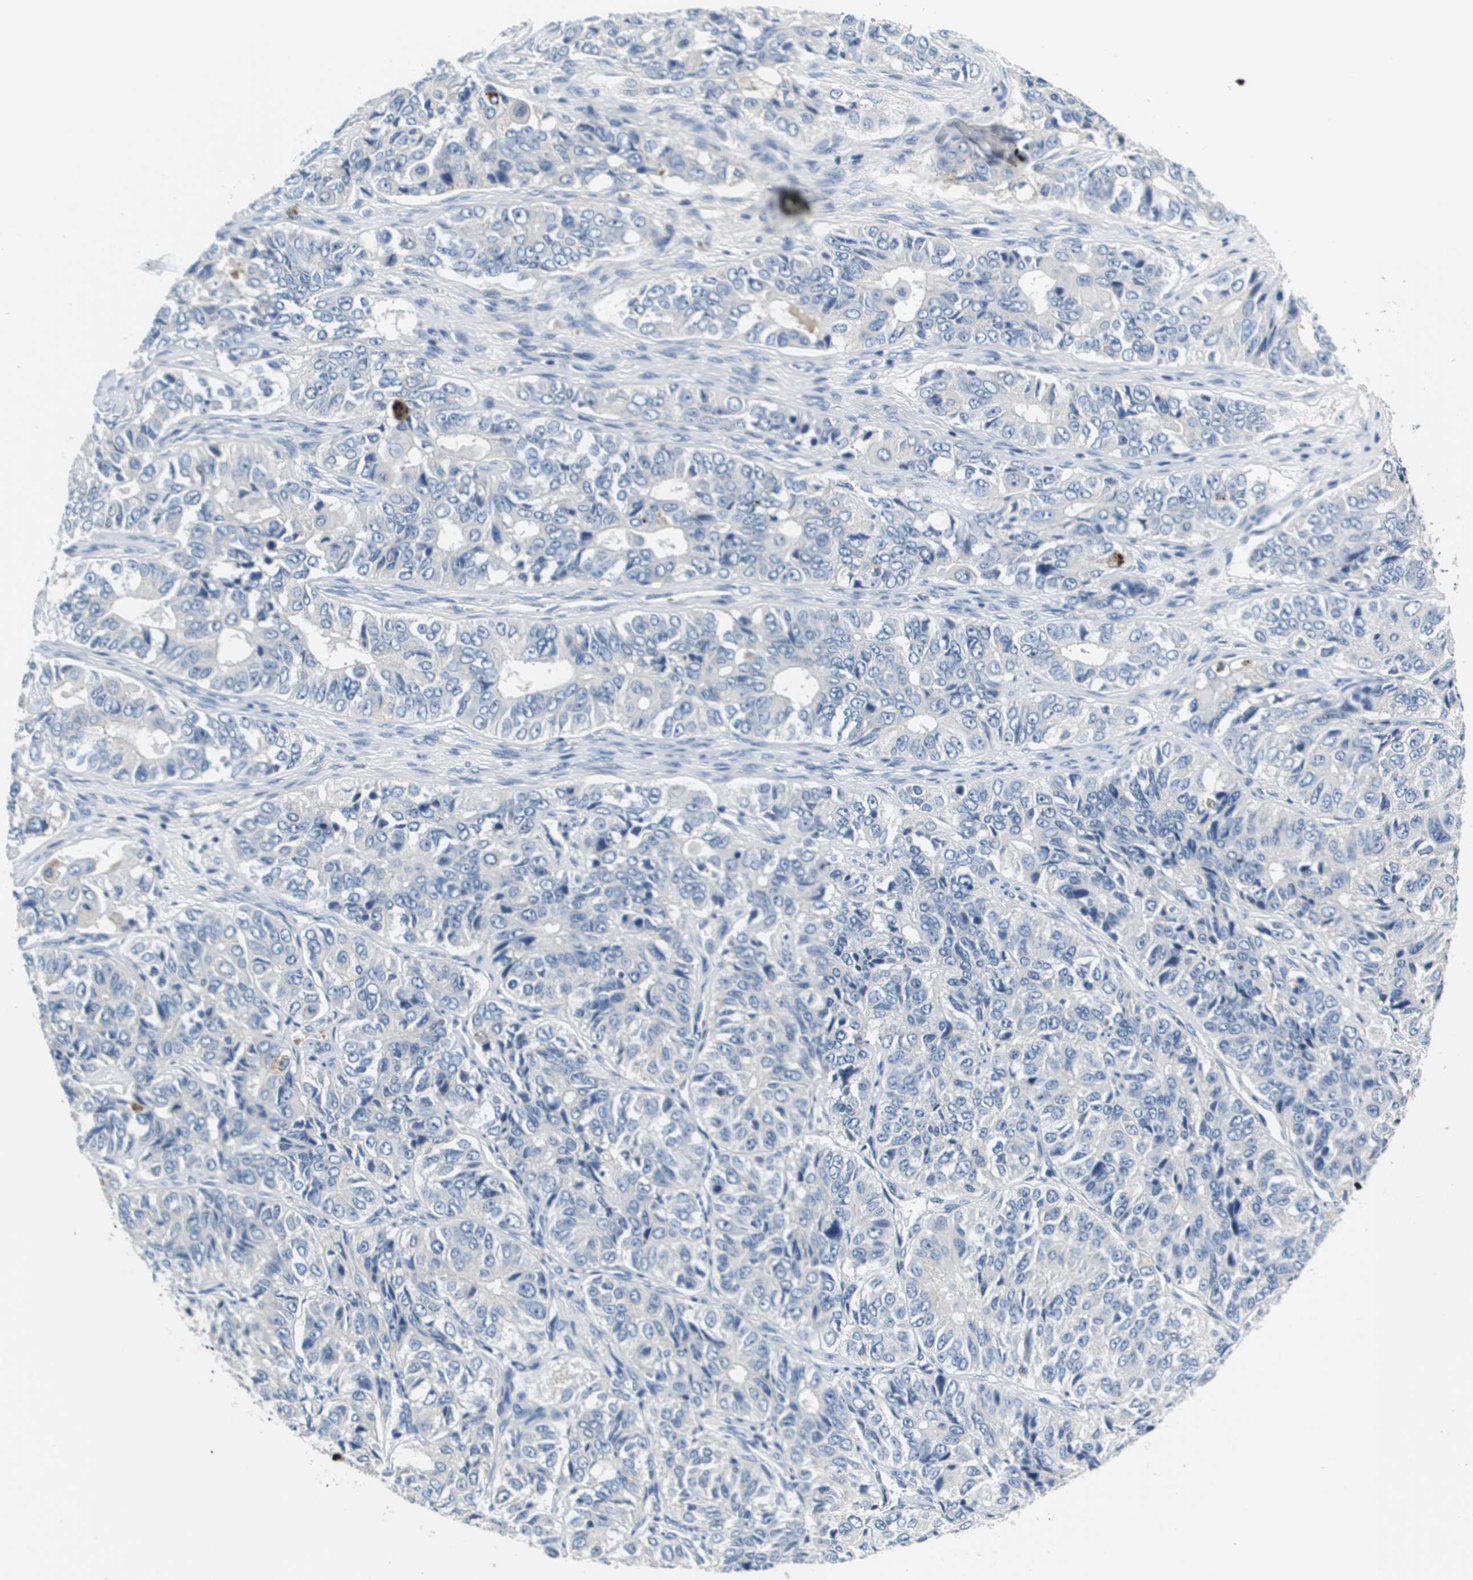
{"staining": {"intensity": "negative", "quantity": "none", "location": "none"}, "tissue": "ovarian cancer", "cell_type": "Tumor cells", "image_type": "cancer", "snomed": [{"axis": "morphology", "description": "Carcinoma, endometroid"}, {"axis": "topography", "description": "Ovary"}], "caption": "There is no significant positivity in tumor cells of ovarian endometroid carcinoma. (Stains: DAB (3,3'-diaminobenzidine) immunohistochemistry (IHC) with hematoxylin counter stain, Microscopy: brightfield microscopy at high magnification).", "gene": "KCNQ5", "patient": {"sex": "female", "age": 51}}